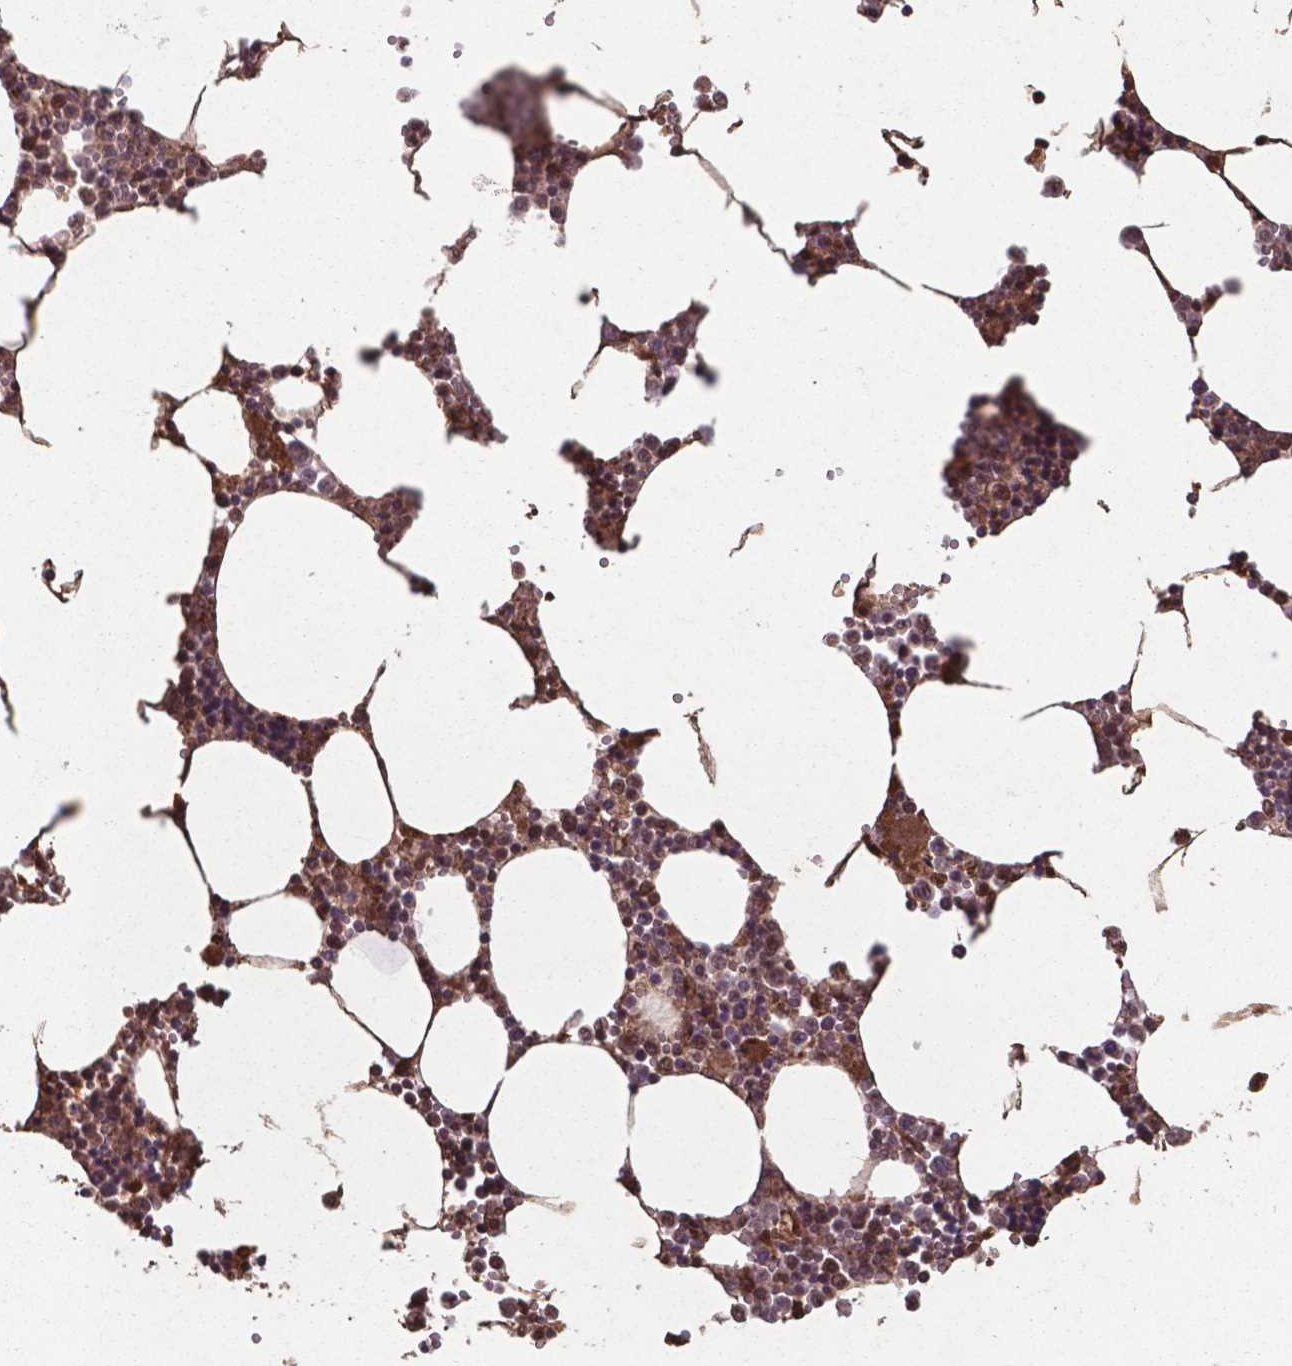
{"staining": {"intensity": "moderate", "quantity": ">75%", "location": "cytoplasmic/membranous,nuclear"}, "tissue": "bone marrow", "cell_type": "Hematopoietic cells", "image_type": "normal", "snomed": [{"axis": "morphology", "description": "Normal tissue, NOS"}, {"axis": "topography", "description": "Bone marrow"}], "caption": "Immunohistochemistry photomicrograph of normal bone marrow: human bone marrow stained using IHC displays medium levels of moderate protein expression localized specifically in the cytoplasmic/membranous,nuclear of hematopoietic cells, appearing as a cytoplasmic/membranous,nuclear brown color.", "gene": "CHP2", "patient": {"sex": "male", "age": 54}}